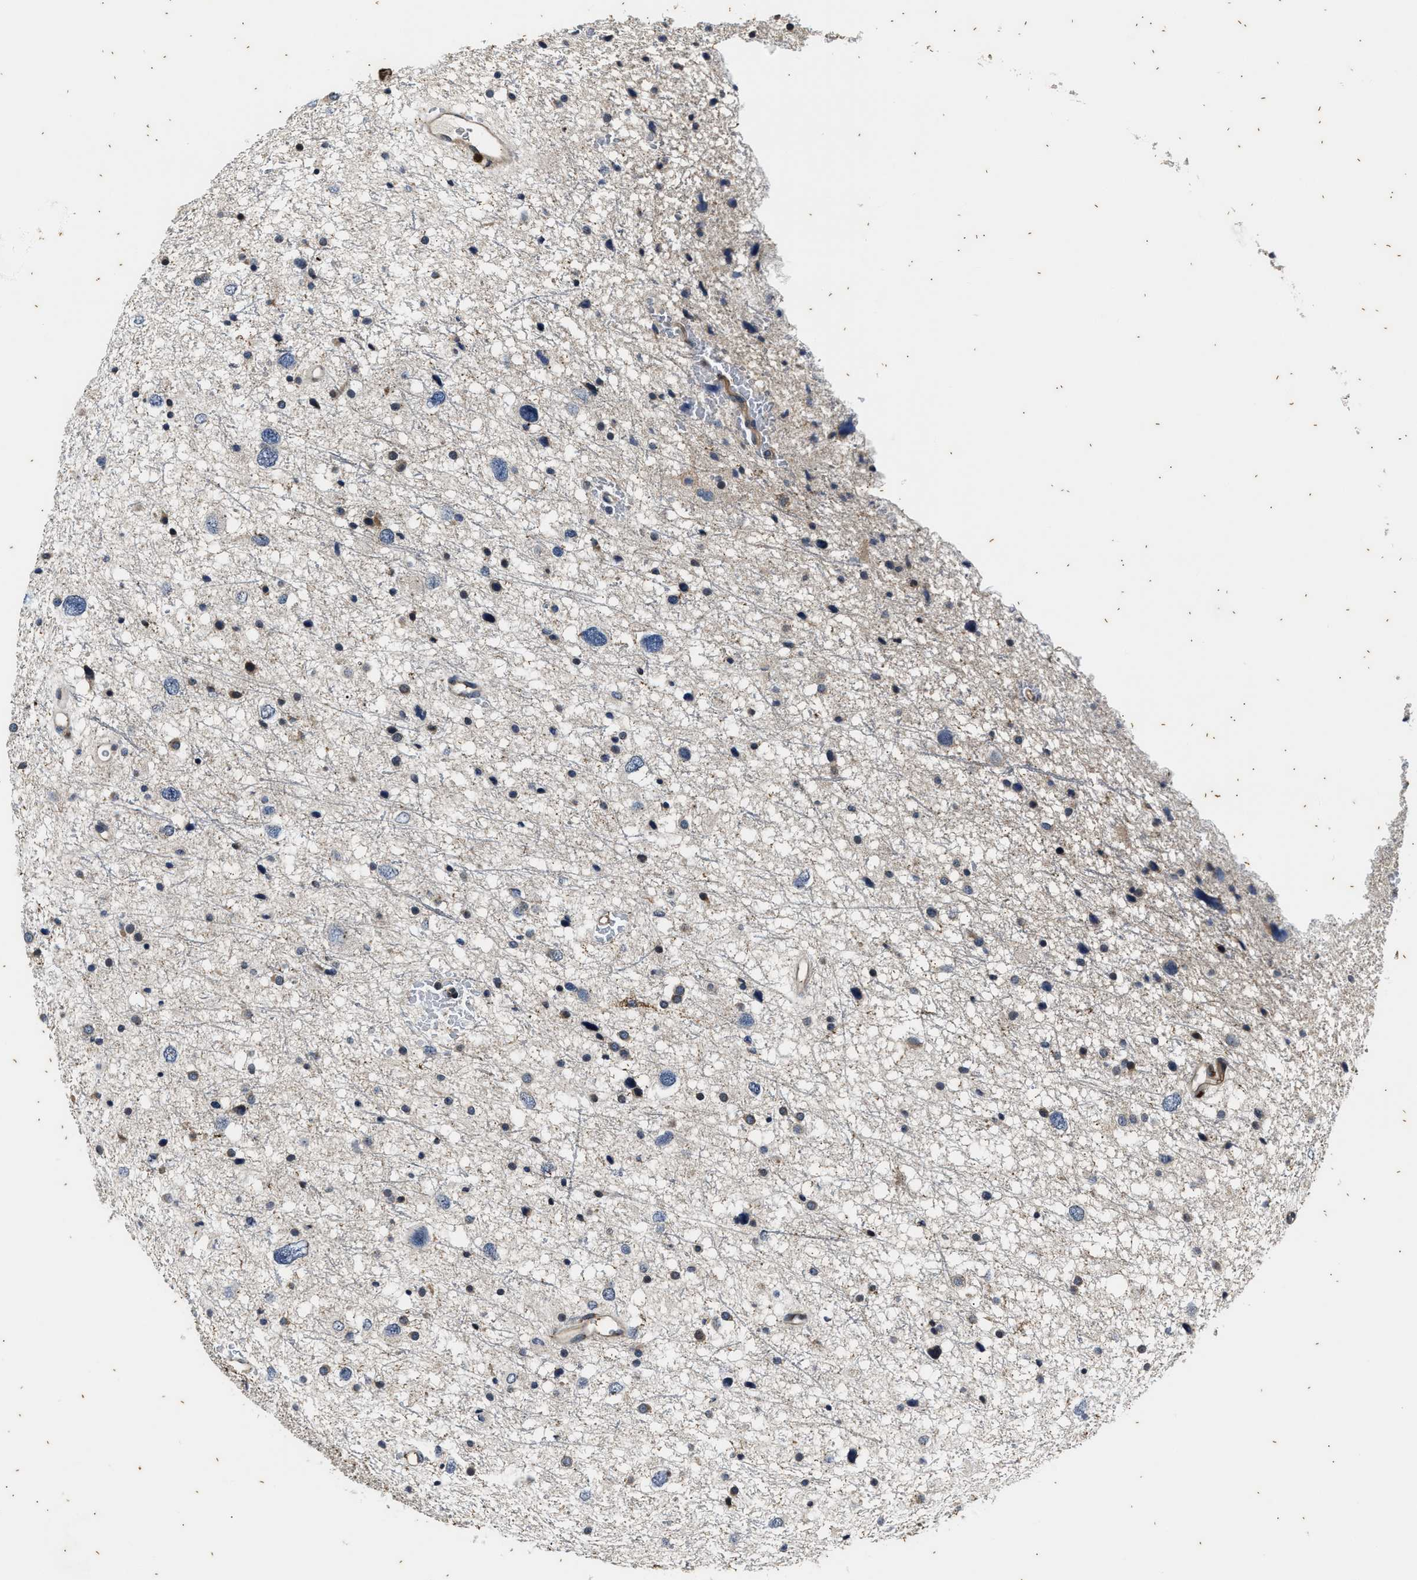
{"staining": {"intensity": "weak", "quantity": "<25%", "location": "cytoplasmic/membranous"}, "tissue": "glioma", "cell_type": "Tumor cells", "image_type": "cancer", "snomed": [{"axis": "morphology", "description": "Glioma, malignant, Low grade"}, {"axis": "topography", "description": "Brain"}], "caption": "IHC image of human glioma stained for a protein (brown), which reveals no positivity in tumor cells.", "gene": "PTPN7", "patient": {"sex": "female", "age": 37}}